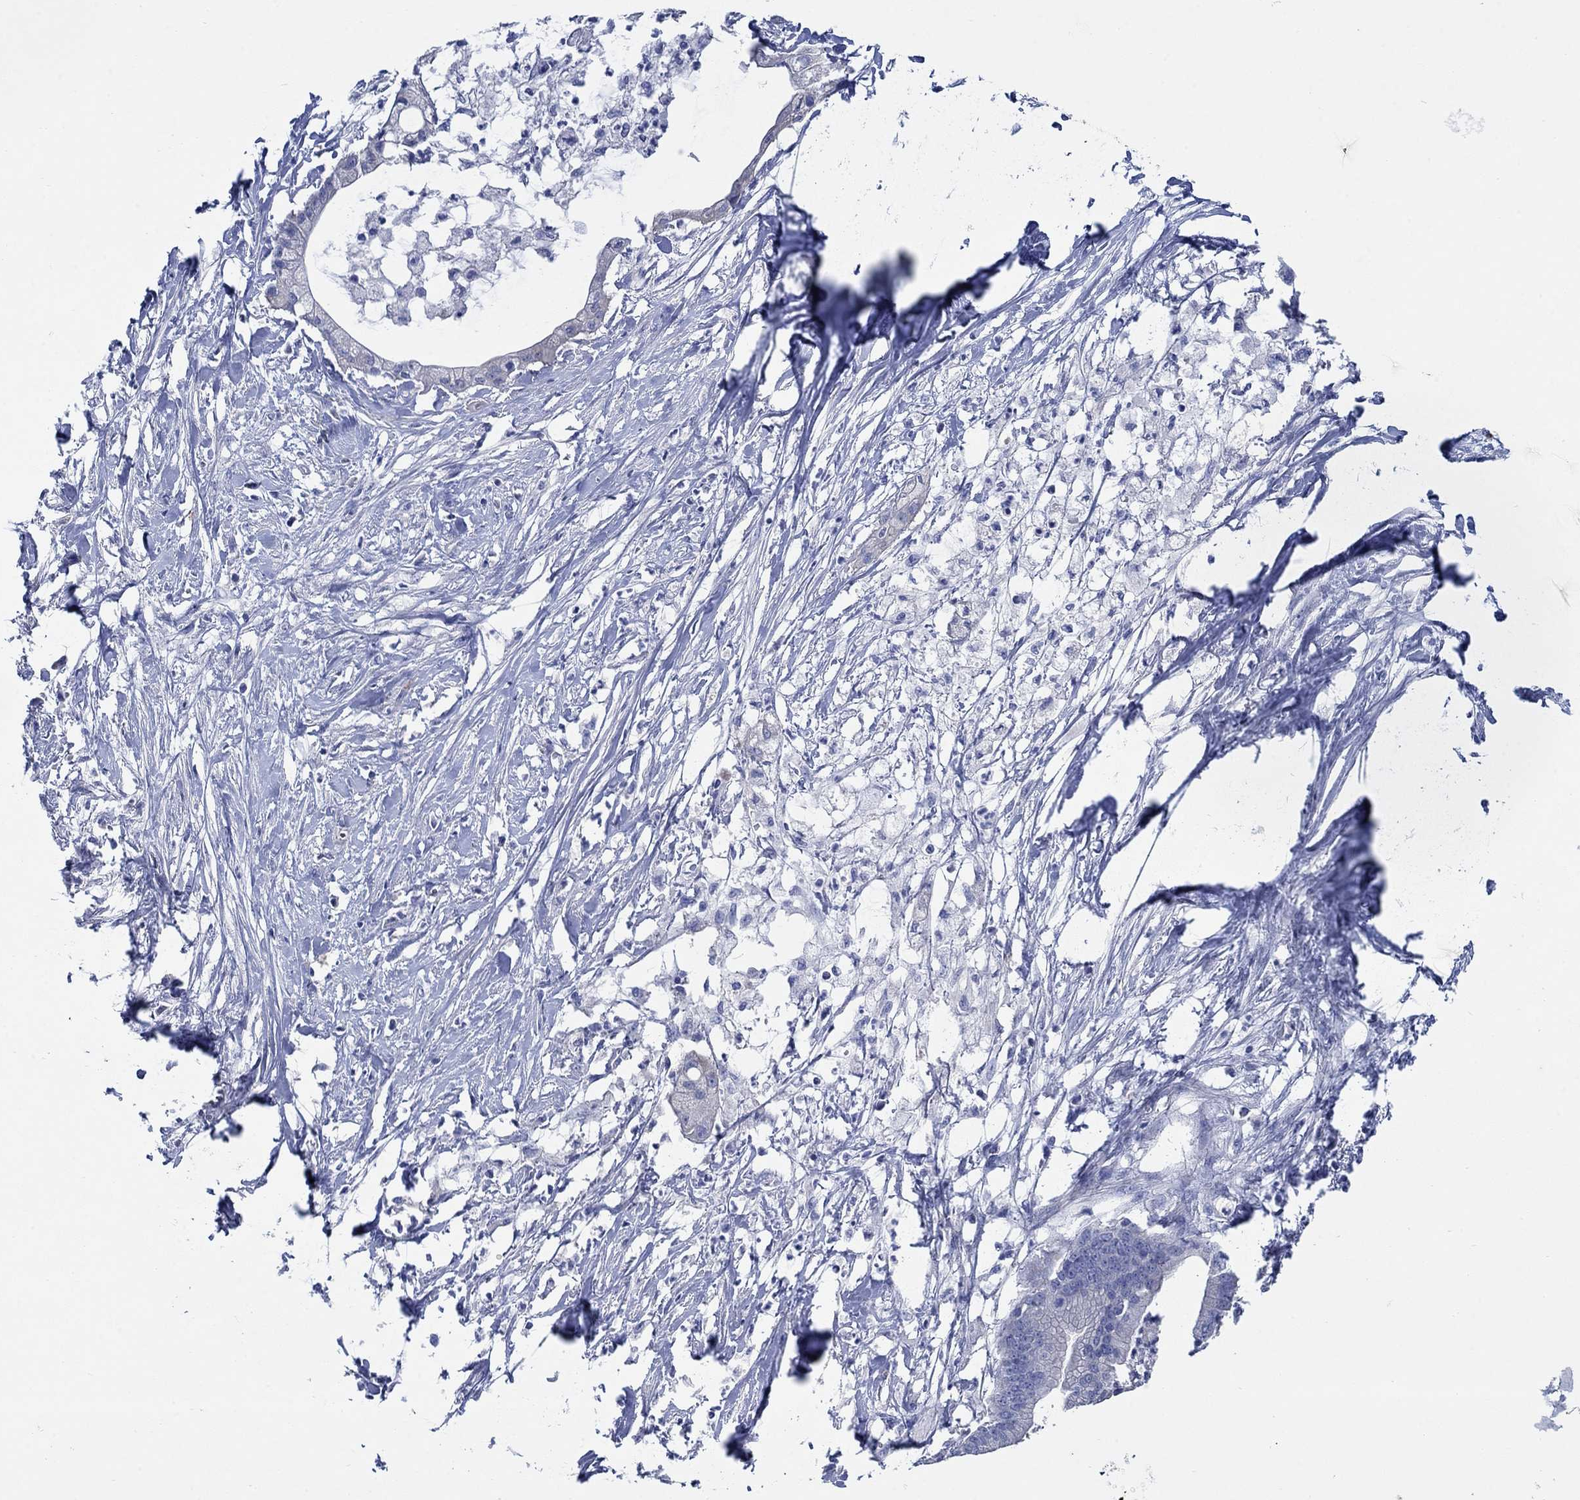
{"staining": {"intensity": "negative", "quantity": "none", "location": "none"}, "tissue": "pancreatic cancer", "cell_type": "Tumor cells", "image_type": "cancer", "snomed": [{"axis": "morphology", "description": "Normal tissue, NOS"}, {"axis": "morphology", "description": "Adenocarcinoma, NOS"}, {"axis": "topography", "description": "Pancreas"}], "caption": "The photomicrograph reveals no staining of tumor cells in pancreatic adenocarcinoma.", "gene": "TRIM16", "patient": {"sex": "female", "age": 58}}